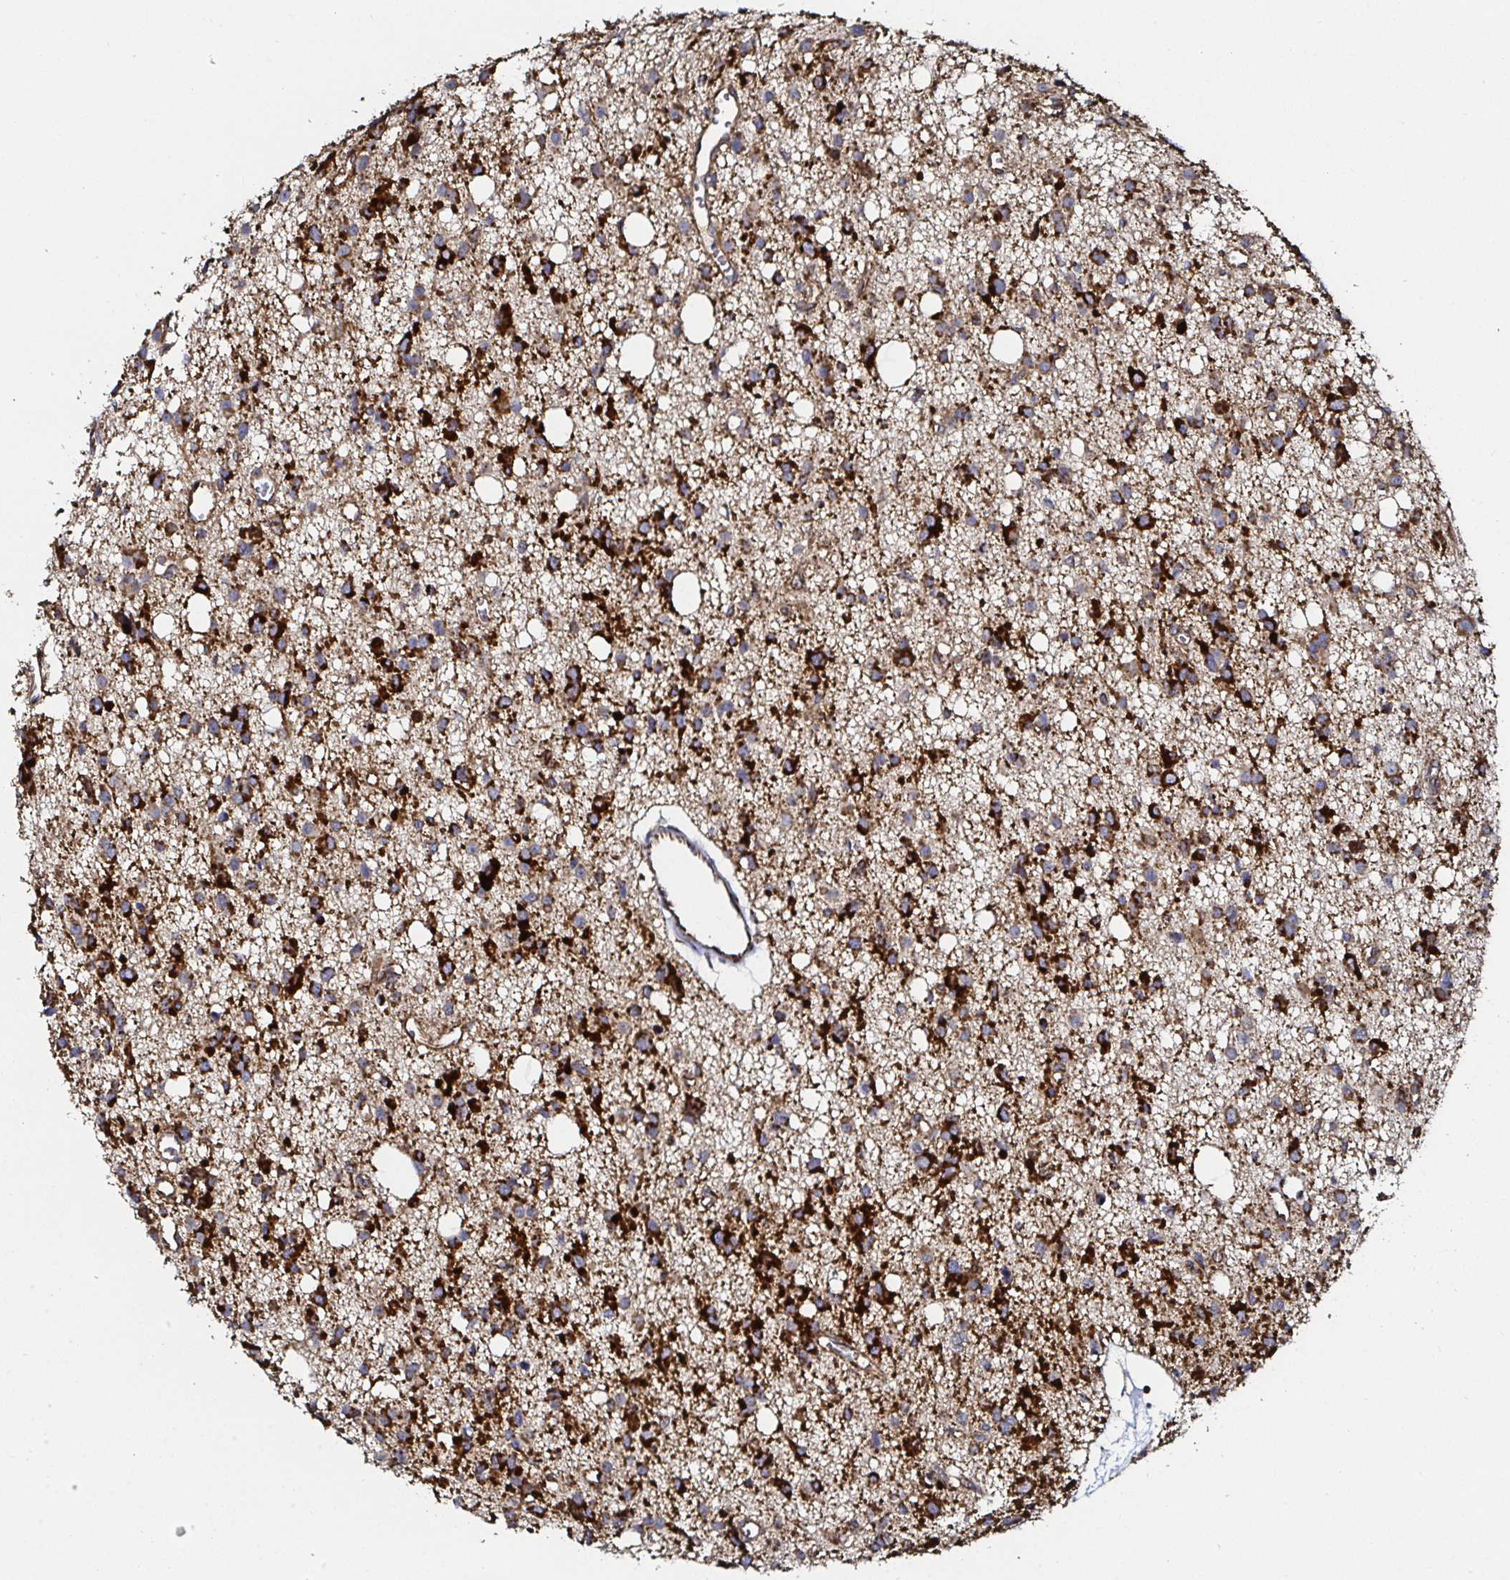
{"staining": {"intensity": "strong", "quantity": ">75%", "location": "cytoplasmic/membranous"}, "tissue": "glioma", "cell_type": "Tumor cells", "image_type": "cancer", "snomed": [{"axis": "morphology", "description": "Glioma, malignant, High grade"}, {"axis": "topography", "description": "Brain"}], "caption": "Glioma stained with DAB (3,3'-diaminobenzidine) IHC demonstrates high levels of strong cytoplasmic/membranous expression in about >75% of tumor cells.", "gene": "ATAD3B", "patient": {"sex": "male", "age": 23}}